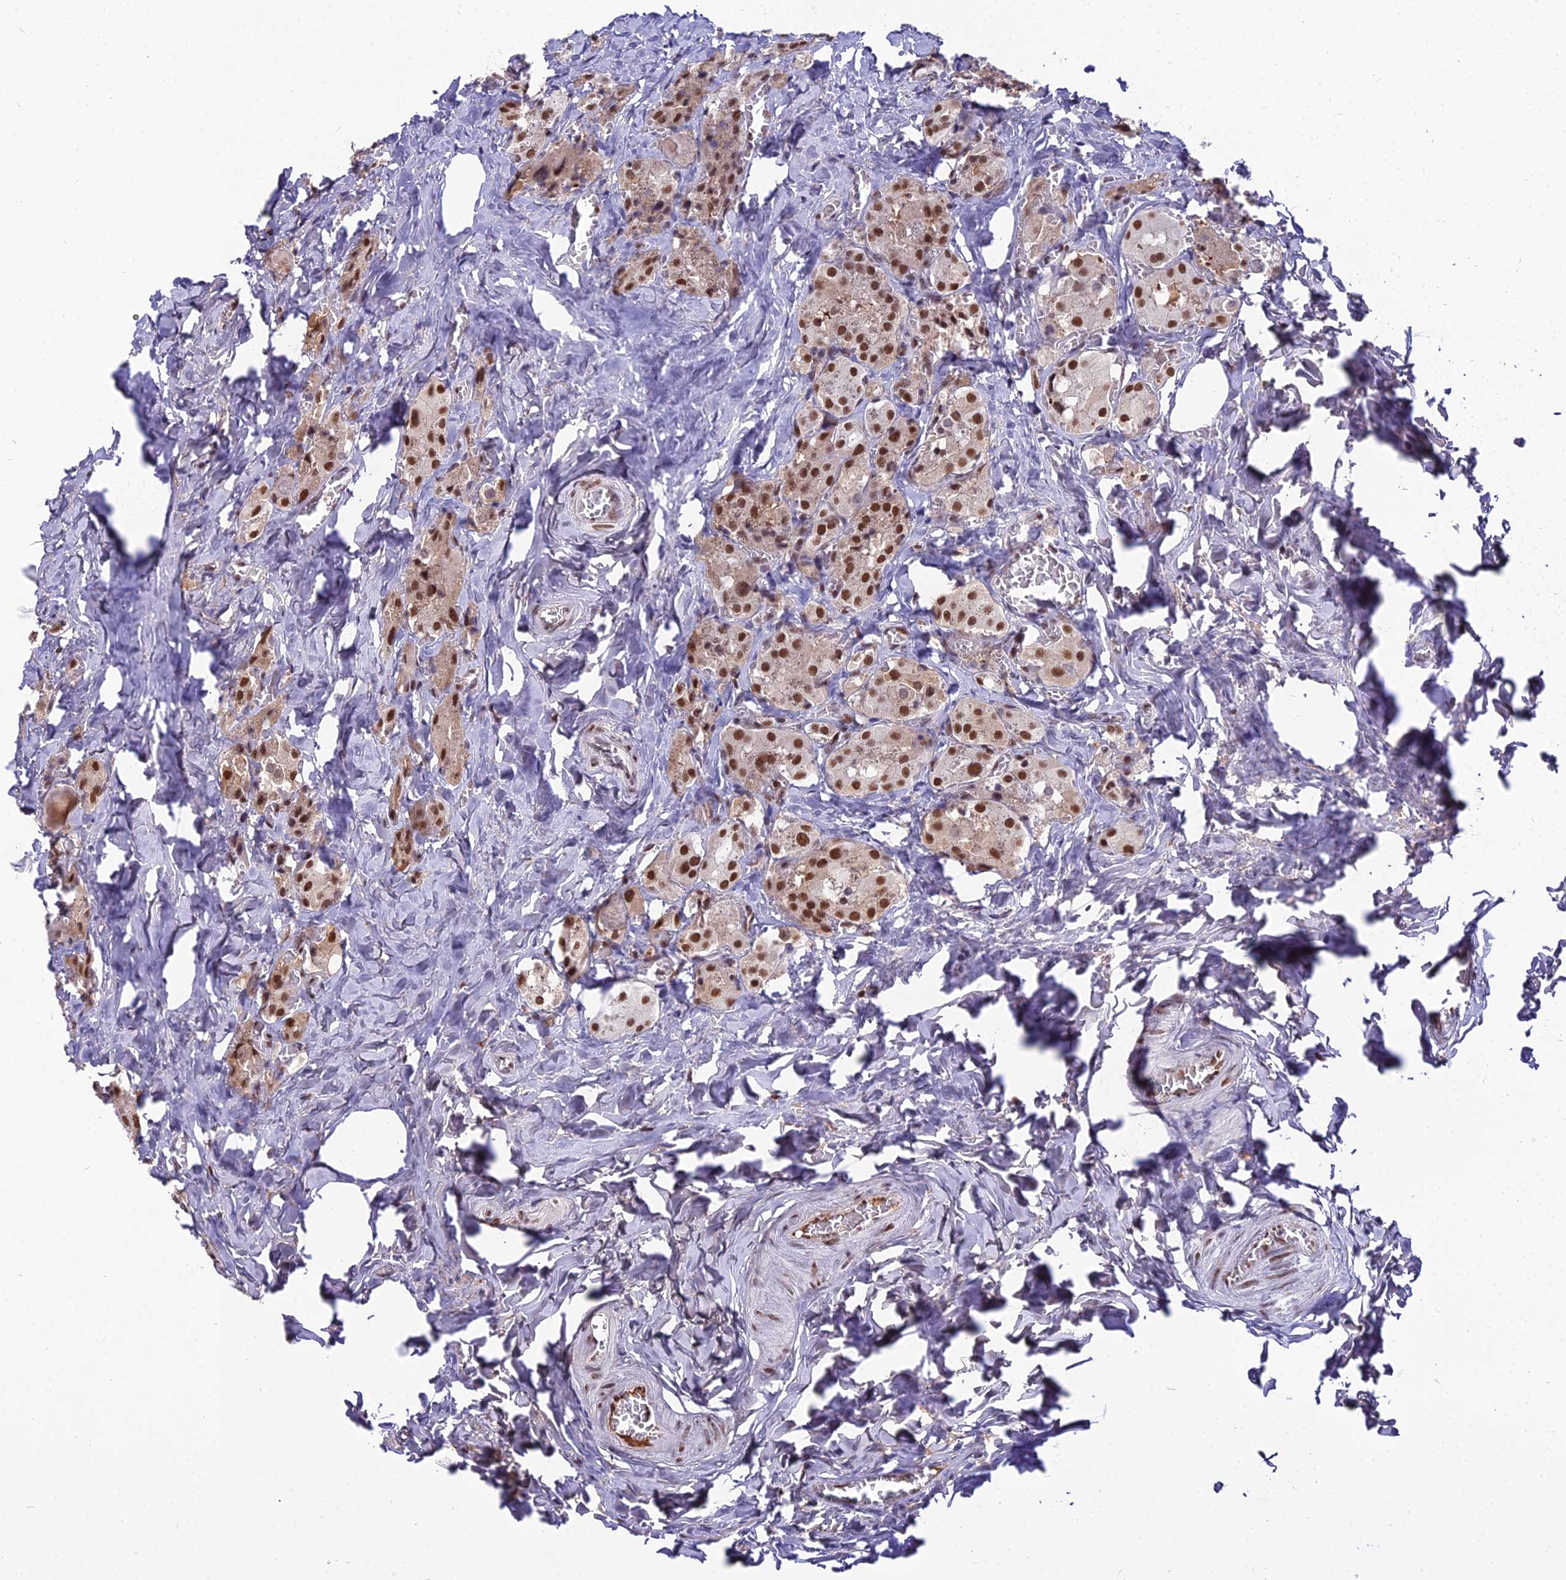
{"staining": {"intensity": "strong", "quantity": ">75%", "location": "nuclear"}, "tissue": "parathyroid gland", "cell_type": "Glandular cells", "image_type": "normal", "snomed": [{"axis": "morphology", "description": "Normal tissue, NOS"}, {"axis": "morphology", "description": "Atrophy, NOS"}, {"axis": "topography", "description": "Parathyroid gland"}], "caption": "Protein expression analysis of benign parathyroid gland reveals strong nuclear staining in approximately >75% of glandular cells.", "gene": "RBM12", "patient": {"sex": "female", "age": 54}}